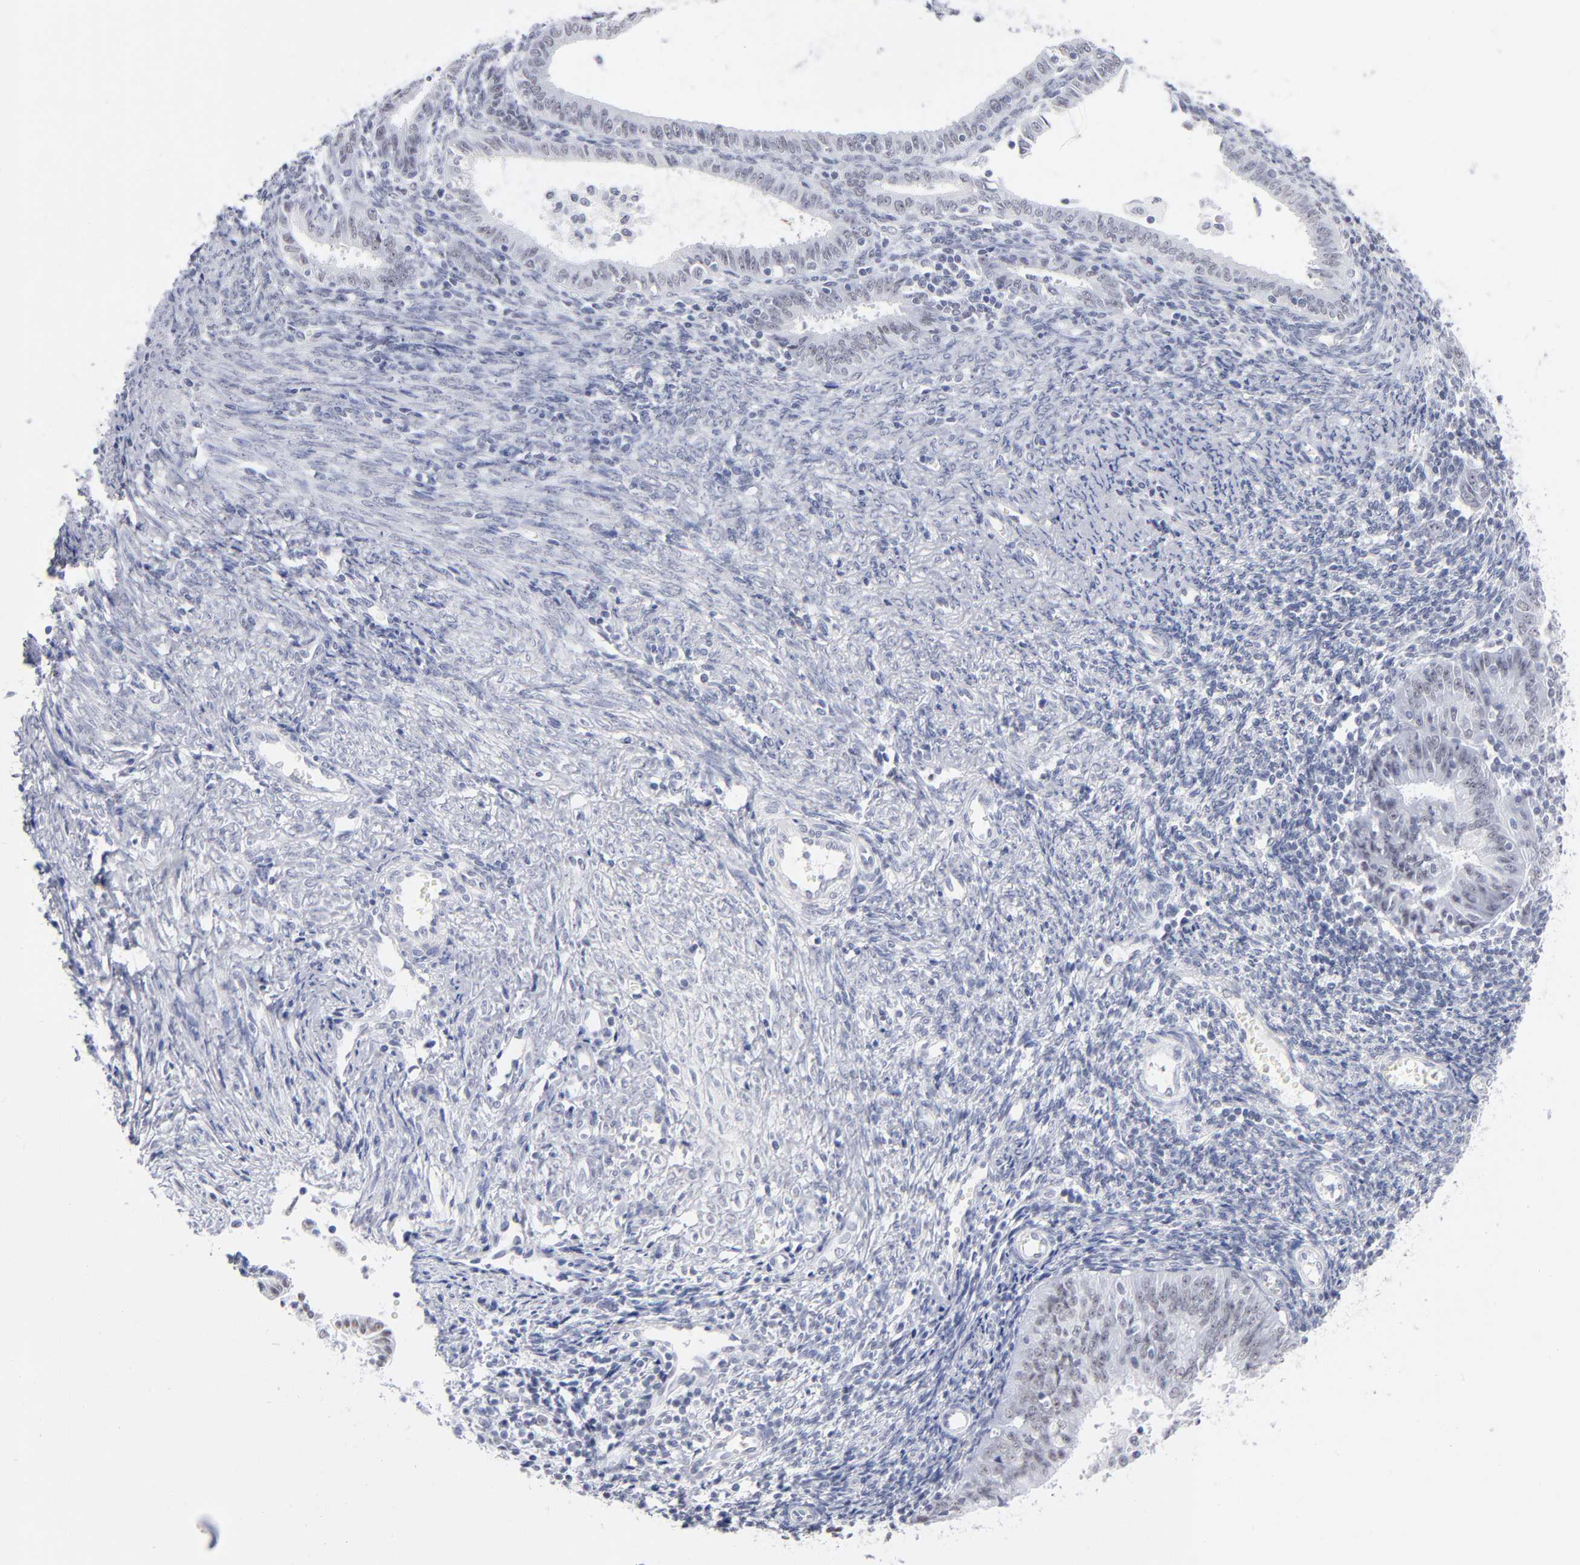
{"staining": {"intensity": "weak", "quantity": "<25%", "location": "nuclear"}, "tissue": "endometrial cancer", "cell_type": "Tumor cells", "image_type": "cancer", "snomed": [{"axis": "morphology", "description": "Adenocarcinoma, NOS"}, {"axis": "topography", "description": "Endometrium"}], "caption": "Photomicrograph shows no significant protein staining in tumor cells of endometrial adenocarcinoma. The staining was performed using DAB (3,3'-diaminobenzidine) to visualize the protein expression in brown, while the nuclei were stained in blue with hematoxylin (Magnification: 20x).", "gene": "SNRPB", "patient": {"sex": "female", "age": 42}}